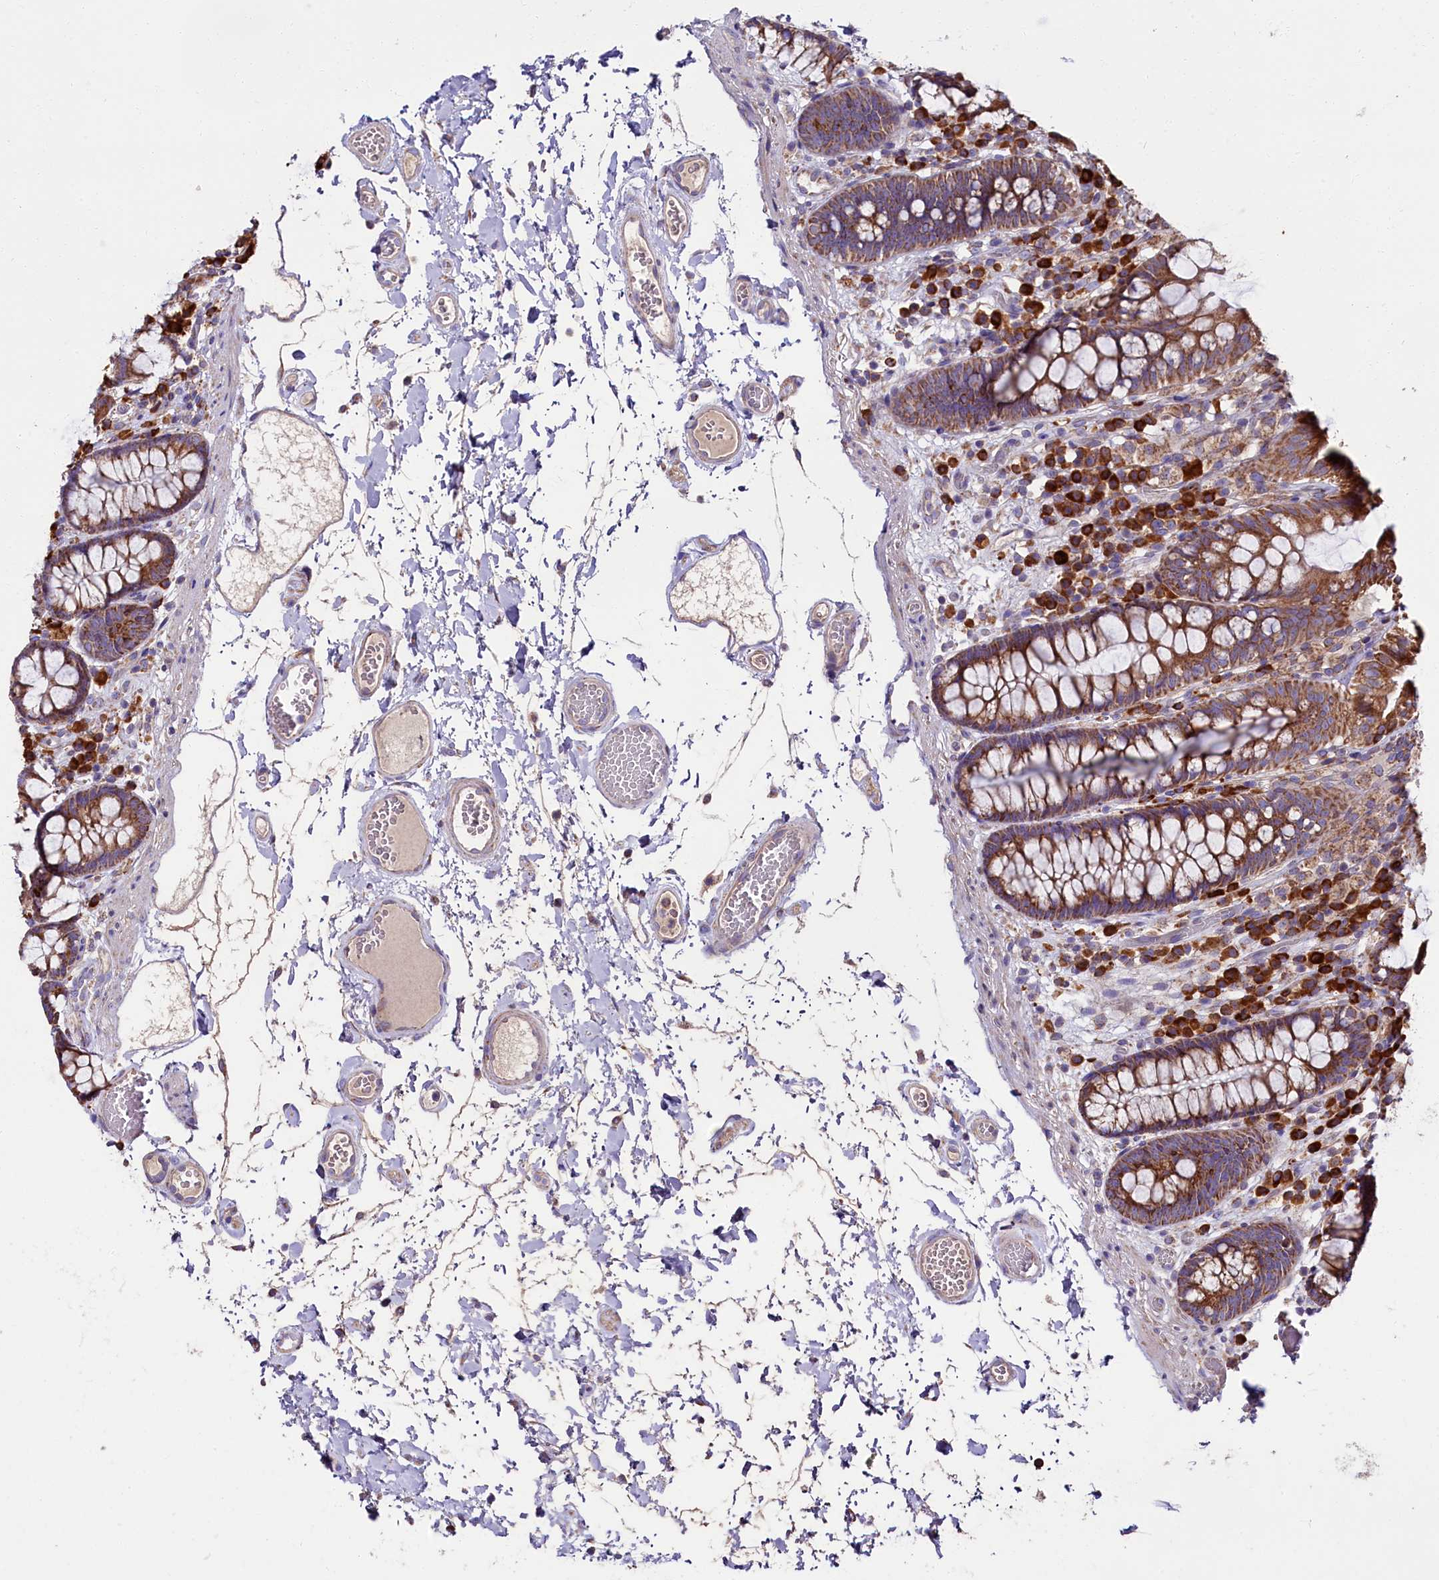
{"staining": {"intensity": "weak", "quantity": ">75%", "location": "none"}, "tissue": "colon", "cell_type": "Endothelial cells", "image_type": "normal", "snomed": [{"axis": "morphology", "description": "Normal tissue, NOS"}, {"axis": "topography", "description": "Colon"}], "caption": "A low amount of weak None staining is present in about >75% of endothelial cells in unremarkable colon. (IHC, brightfield microscopy, high magnification).", "gene": "ZSWIM1", "patient": {"sex": "male", "age": 84}}